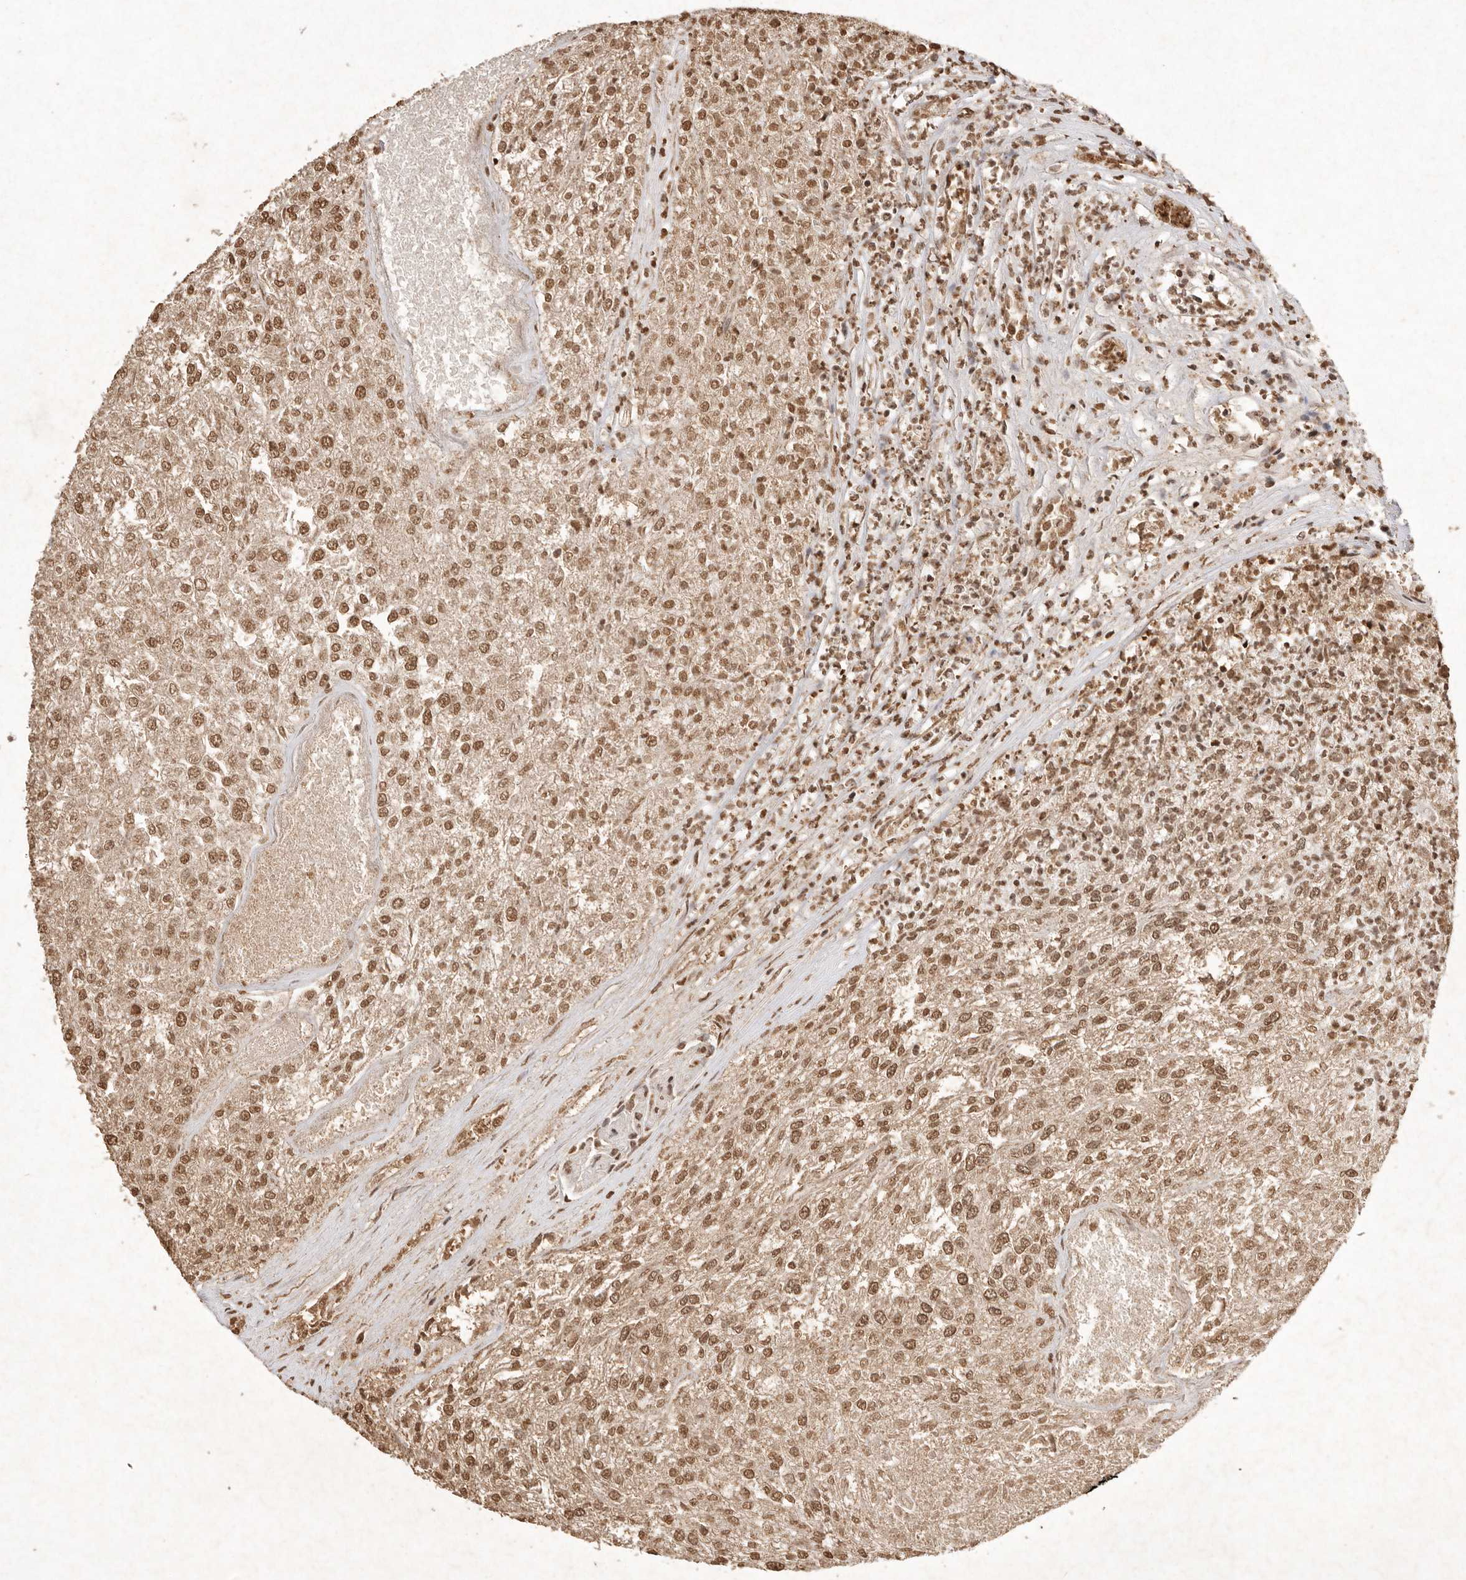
{"staining": {"intensity": "moderate", "quantity": ">75%", "location": "cytoplasmic/membranous,nuclear"}, "tissue": "renal cancer", "cell_type": "Tumor cells", "image_type": "cancer", "snomed": [{"axis": "morphology", "description": "Adenocarcinoma, NOS"}, {"axis": "topography", "description": "Kidney"}], "caption": "Immunohistochemistry (DAB (3,3'-diaminobenzidine)) staining of human adenocarcinoma (renal) shows moderate cytoplasmic/membranous and nuclear protein expression in about >75% of tumor cells.", "gene": "NKX3-2", "patient": {"sex": "female", "age": 54}}